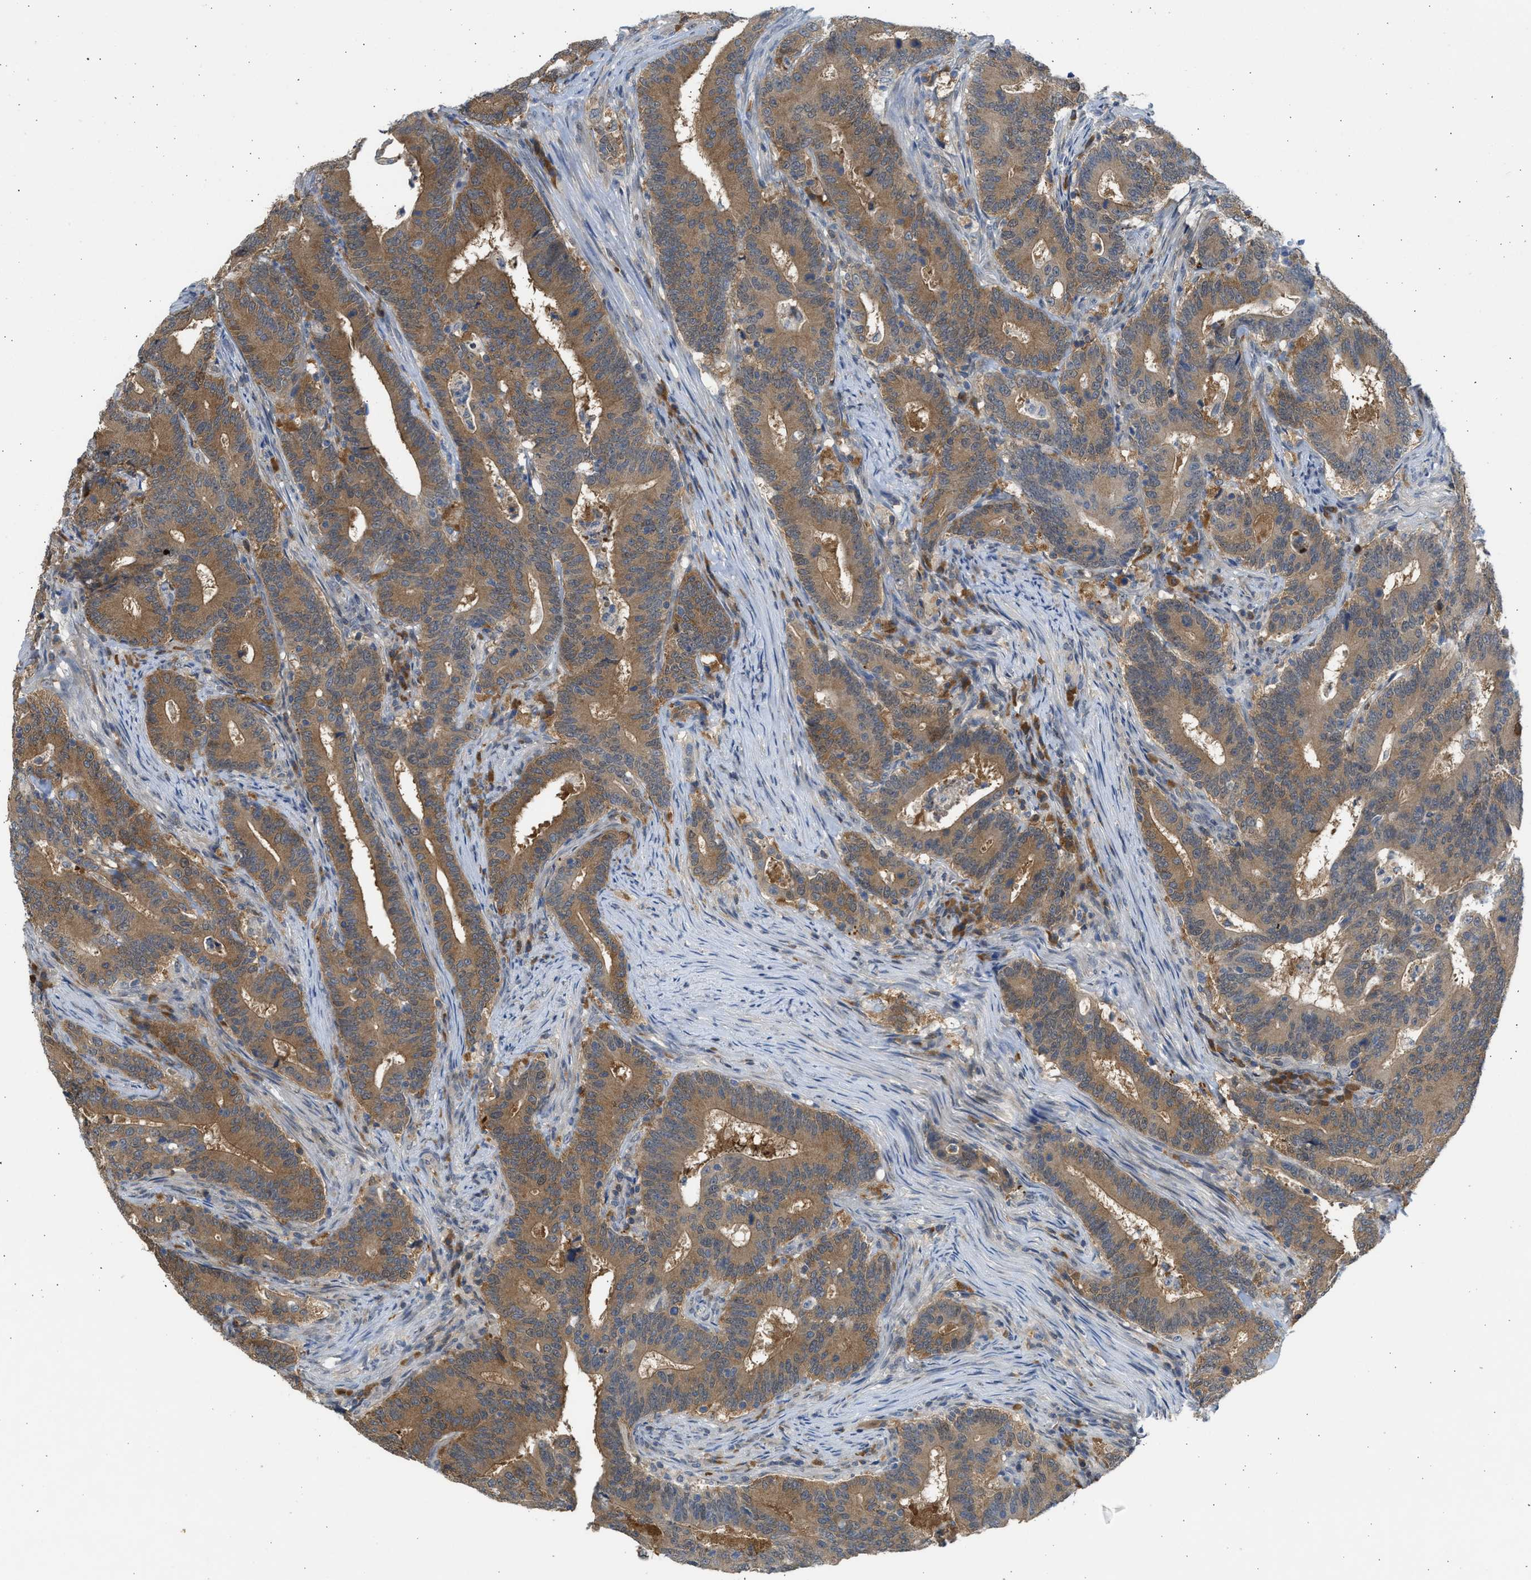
{"staining": {"intensity": "moderate", "quantity": ">75%", "location": "cytoplasmic/membranous"}, "tissue": "colorectal cancer", "cell_type": "Tumor cells", "image_type": "cancer", "snomed": [{"axis": "morphology", "description": "Adenocarcinoma, NOS"}, {"axis": "topography", "description": "Colon"}], "caption": "The histopathology image exhibits immunohistochemical staining of adenocarcinoma (colorectal). There is moderate cytoplasmic/membranous positivity is present in approximately >75% of tumor cells. (Stains: DAB (3,3'-diaminobenzidine) in brown, nuclei in blue, Microscopy: brightfield microscopy at high magnification).", "gene": "MAPK7", "patient": {"sex": "female", "age": 66}}